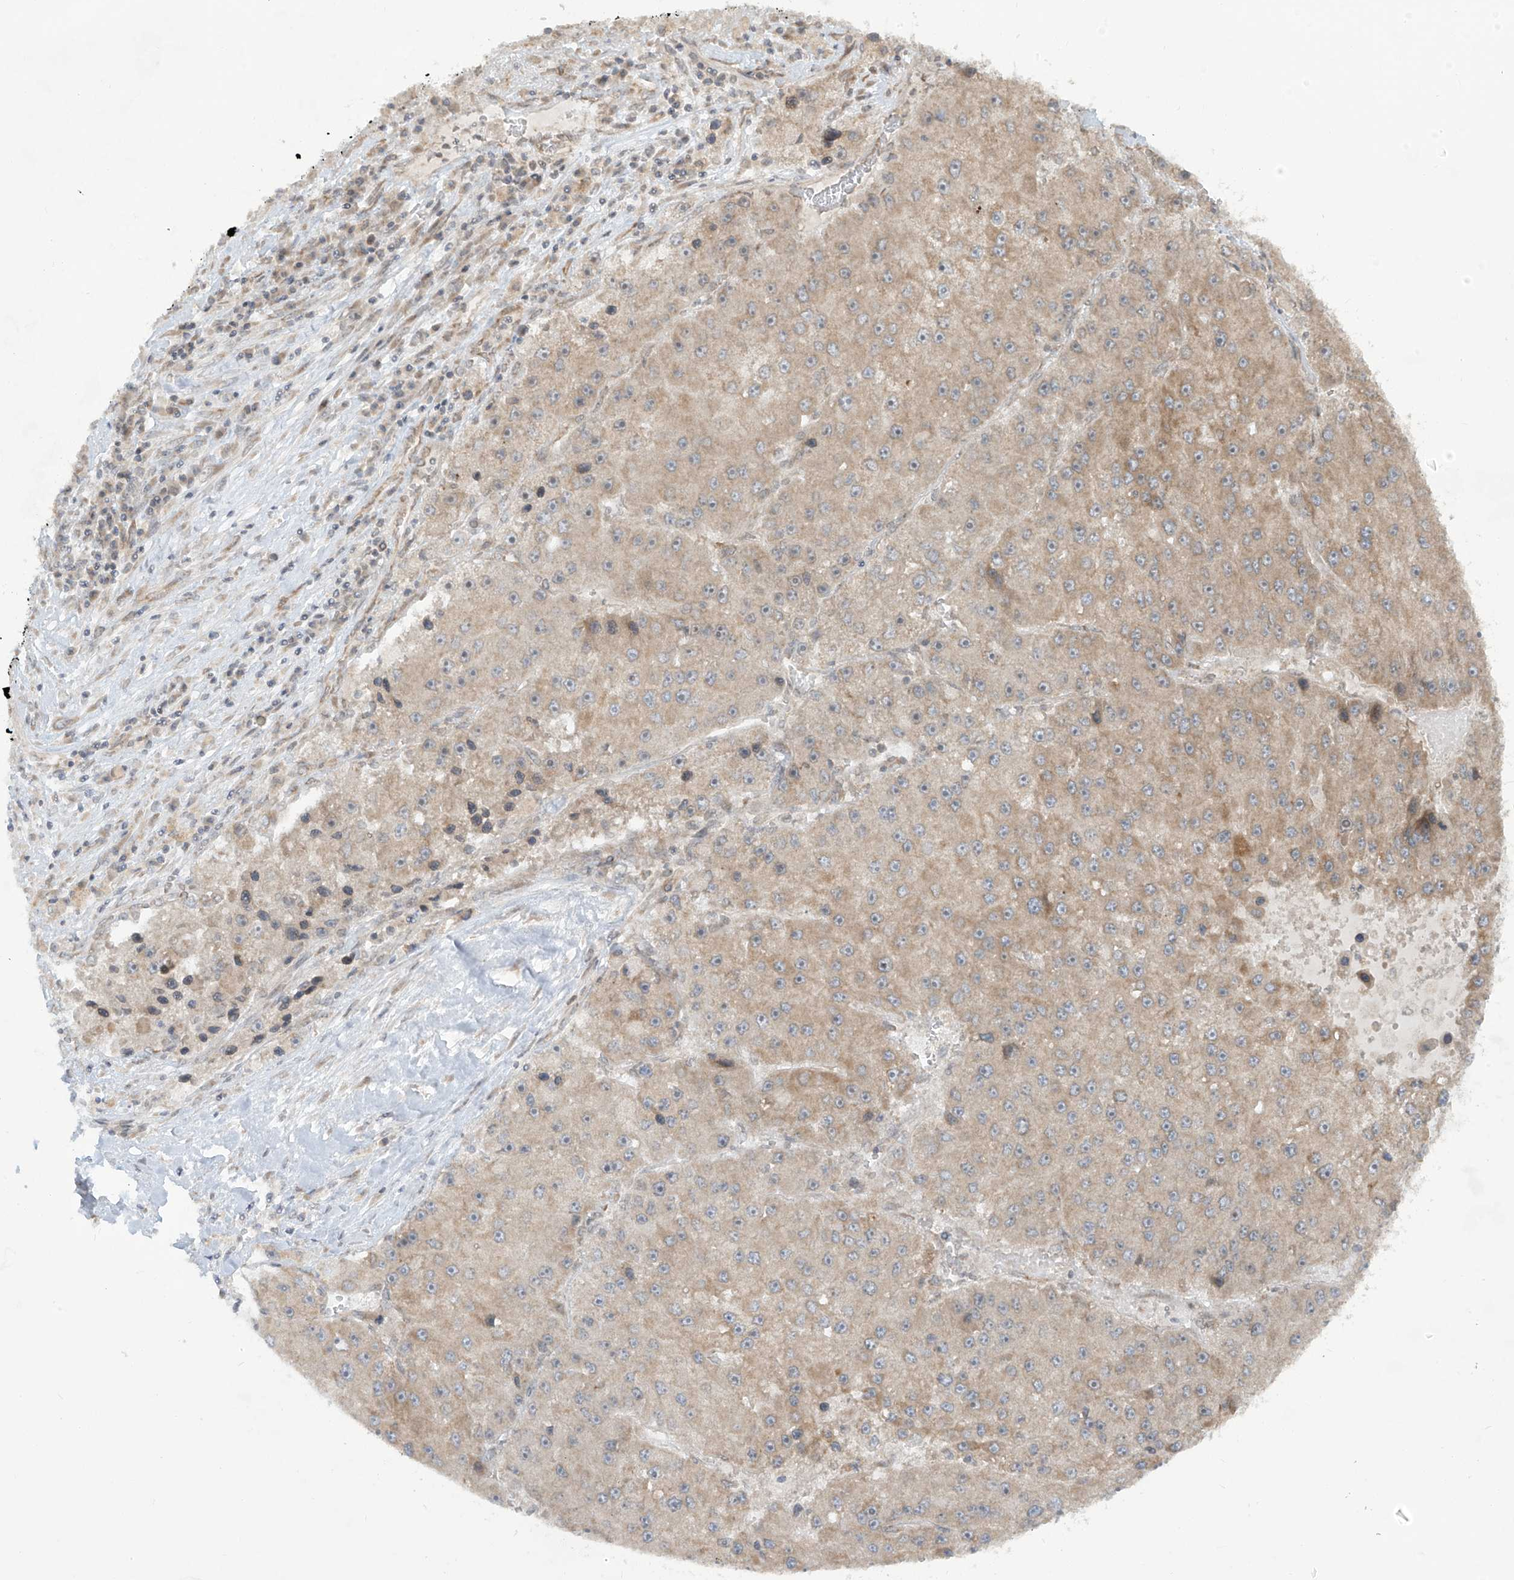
{"staining": {"intensity": "weak", "quantity": "<25%", "location": "cytoplasmic/membranous"}, "tissue": "liver cancer", "cell_type": "Tumor cells", "image_type": "cancer", "snomed": [{"axis": "morphology", "description": "Carcinoma, Hepatocellular, NOS"}, {"axis": "topography", "description": "Liver"}], "caption": "Liver cancer was stained to show a protein in brown. There is no significant expression in tumor cells.", "gene": "TRIM67", "patient": {"sex": "female", "age": 73}}